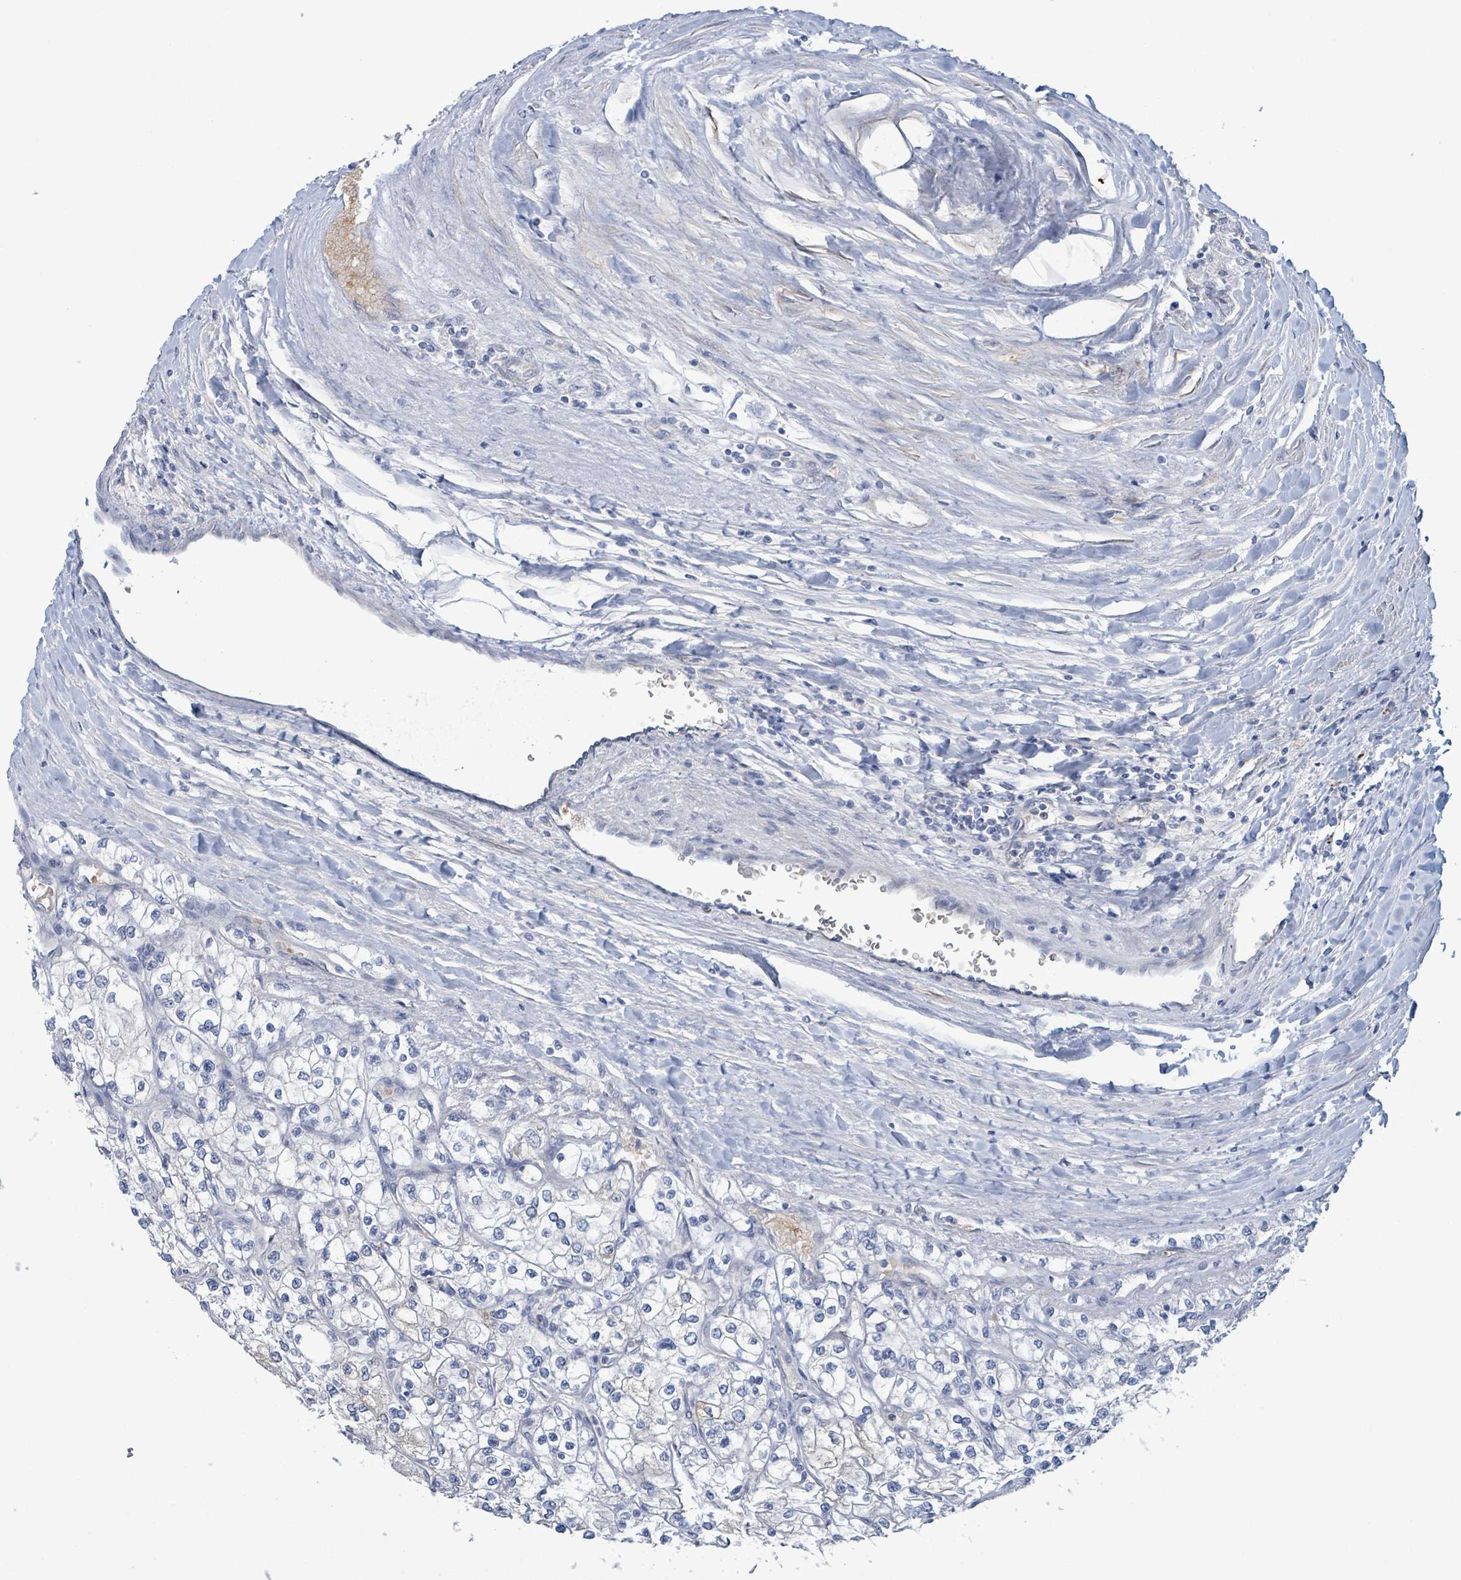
{"staining": {"intensity": "moderate", "quantity": "<25%", "location": "cytoplasmic/membranous"}, "tissue": "renal cancer", "cell_type": "Tumor cells", "image_type": "cancer", "snomed": [{"axis": "morphology", "description": "Adenocarcinoma, NOS"}, {"axis": "topography", "description": "Kidney"}], "caption": "Brown immunohistochemical staining in human adenocarcinoma (renal) displays moderate cytoplasmic/membranous staining in approximately <25% of tumor cells.", "gene": "PKLR", "patient": {"sex": "male", "age": 80}}